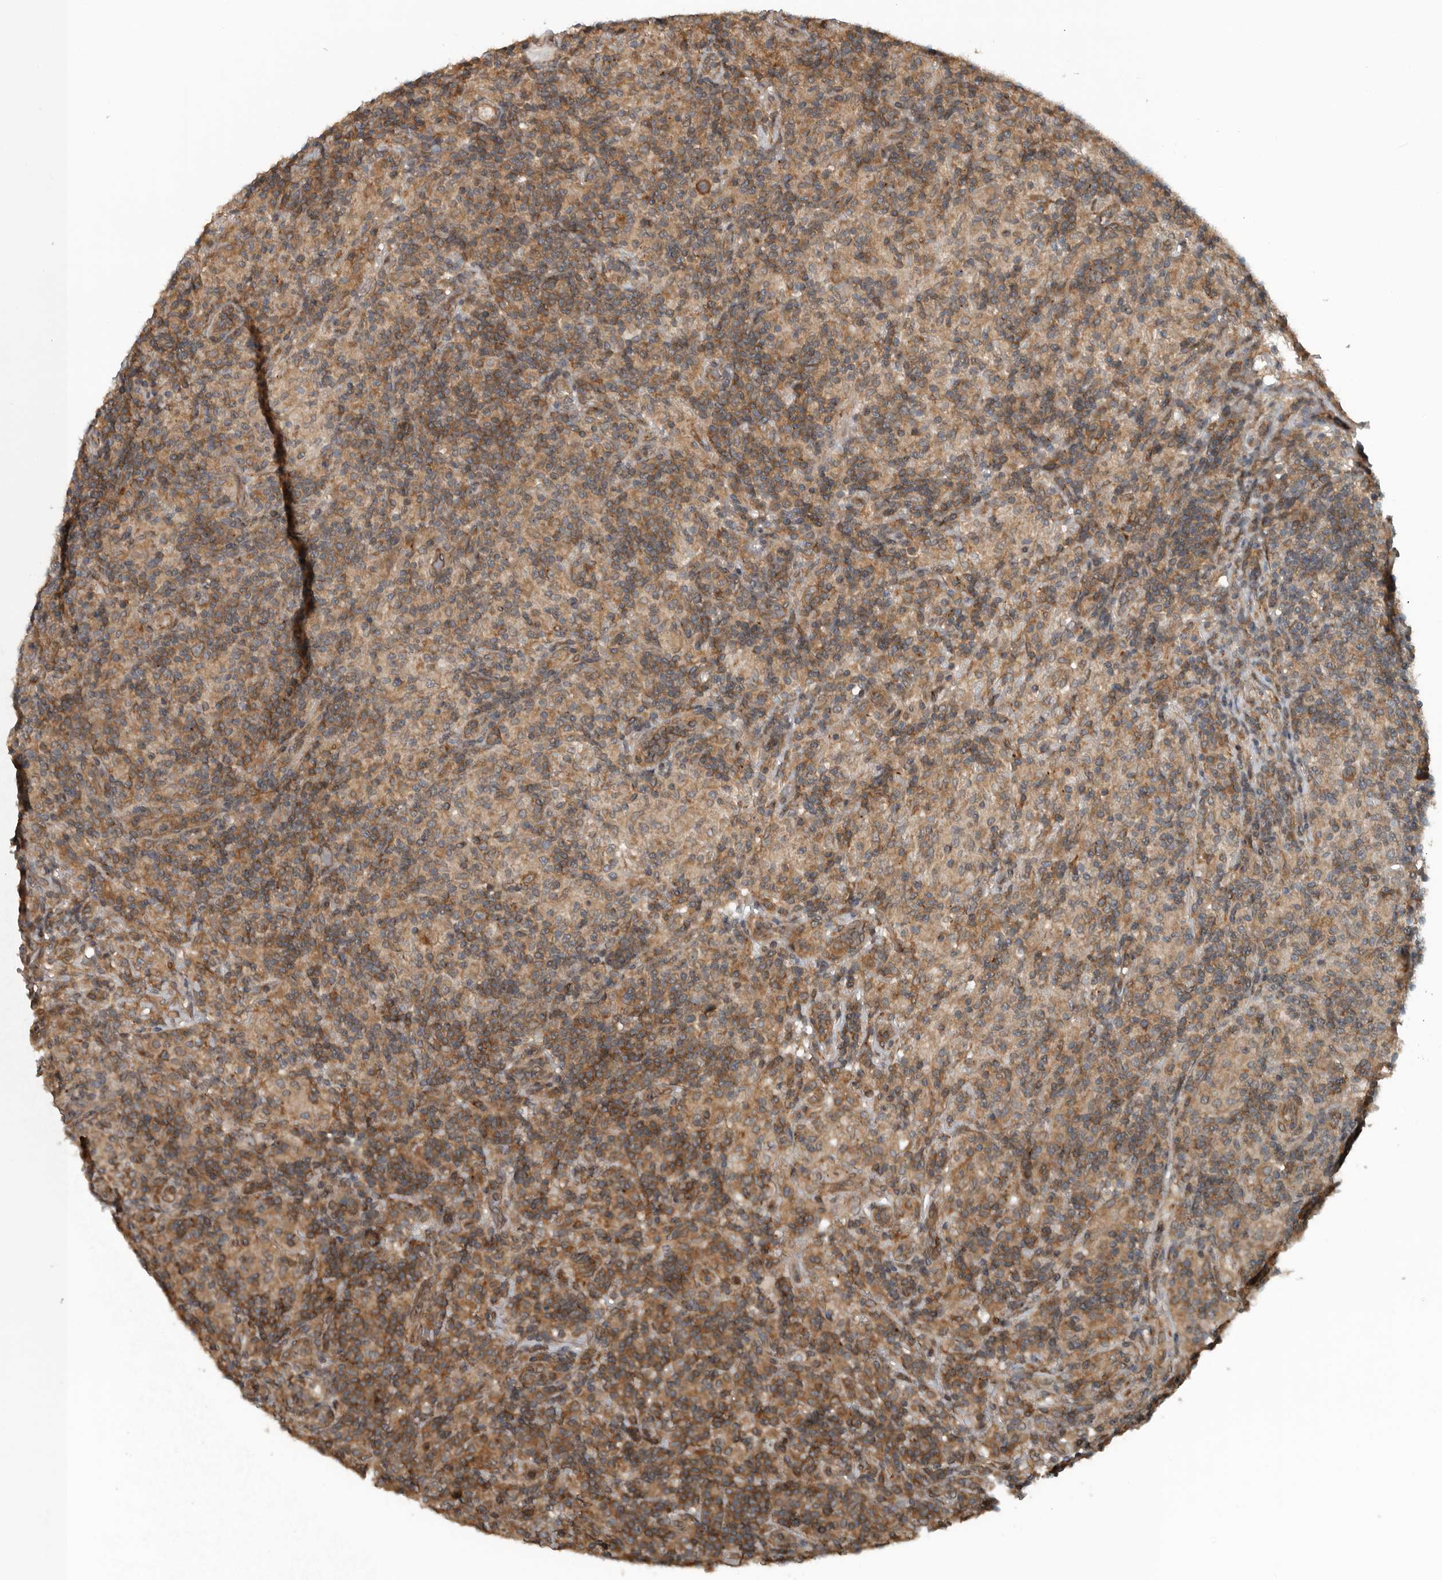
{"staining": {"intensity": "moderate", "quantity": ">75%", "location": "cytoplasmic/membranous"}, "tissue": "lymphoma", "cell_type": "Tumor cells", "image_type": "cancer", "snomed": [{"axis": "morphology", "description": "Hodgkin's disease, NOS"}, {"axis": "topography", "description": "Lymph node"}], "caption": "Protein staining of lymphoma tissue shows moderate cytoplasmic/membranous positivity in approximately >75% of tumor cells.", "gene": "AMFR", "patient": {"sex": "male", "age": 70}}